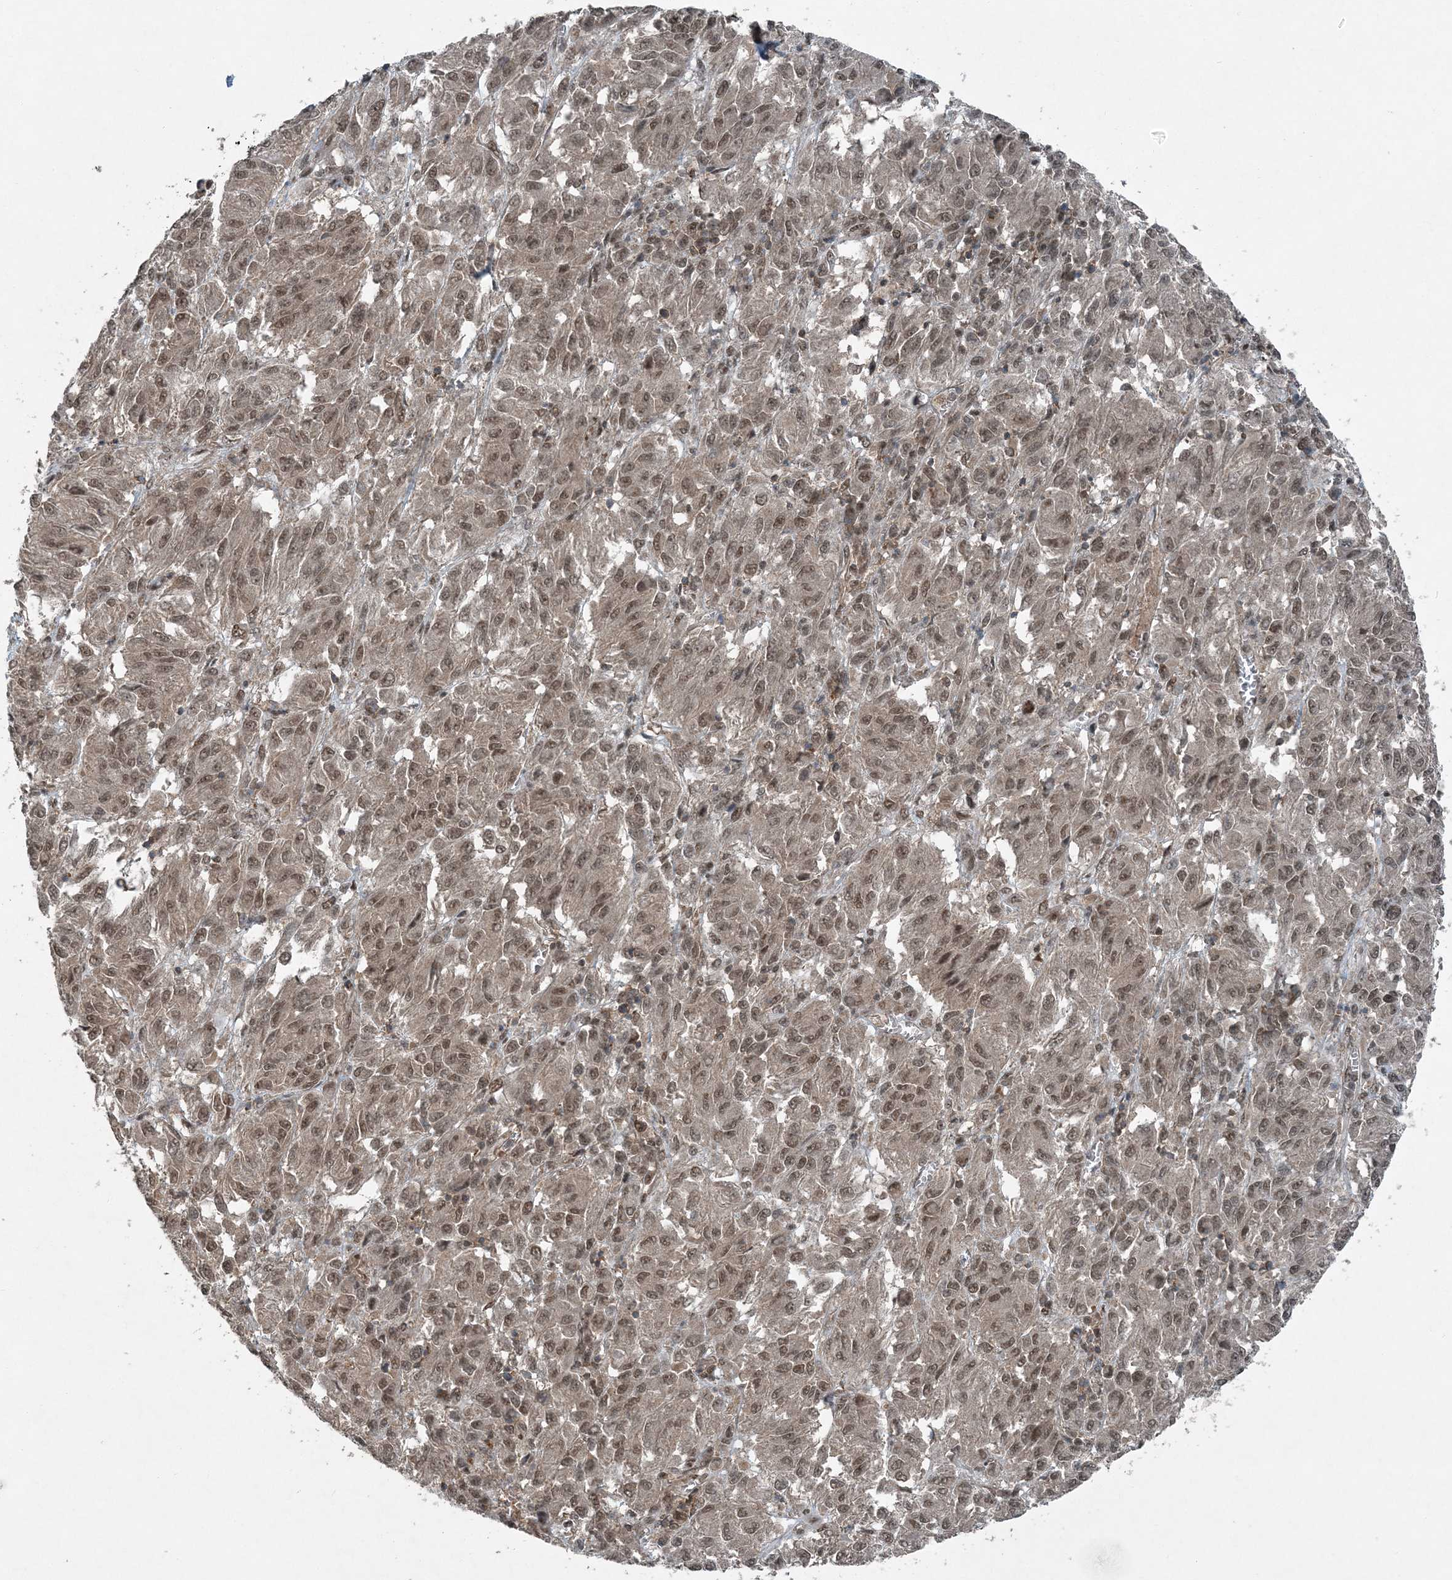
{"staining": {"intensity": "moderate", "quantity": ">75%", "location": "nuclear"}, "tissue": "melanoma", "cell_type": "Tumor cells", "image_type": "cancer", "snomed": [{"axis": "morphology", "description": "Malignant melanoma, Metastatic site"}, {"axis": "topography", "description": "Lung"}], "caption": "The histopathology image demonstrates staining of malignant melanoma (metastatic site), revealing moderate nuclear protein staining (brown color) within tumor cells.", "gene": "COPS7B", "patient": {"sex": "male", "age": 64}}